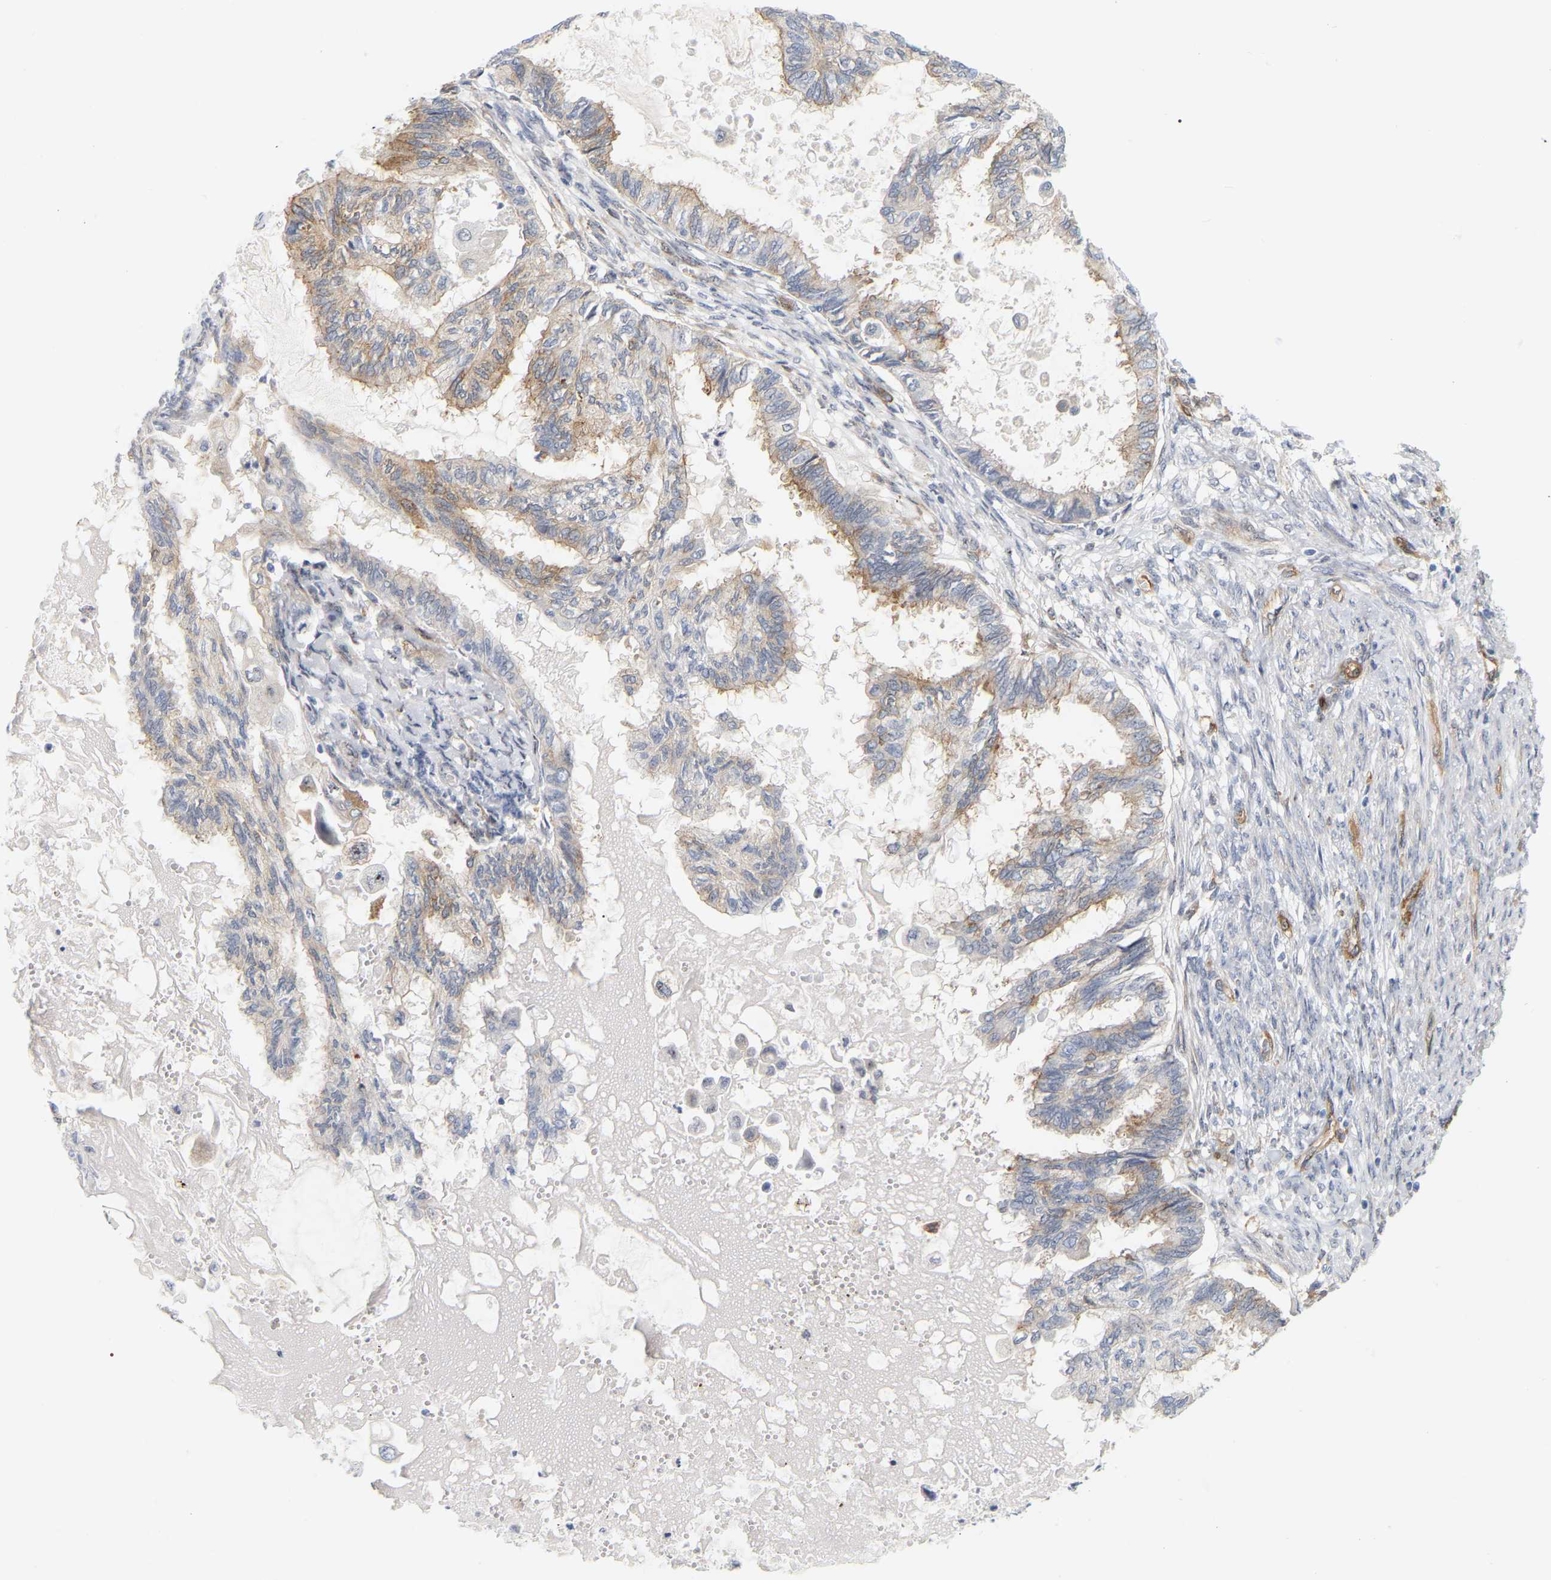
{"staining": {"intensity": "weak", "quantity": "25%-75%", "location": "cytoplasmic/membranous"}, "tissue": "cervical cancer", "cell_type": "Tumor cells", "image_type": "cancer", "snomed": [{"axis": "morphology", "description": "Normal tissue, NOS"}, {"axis": "morphology", "description": "Adenocarcinoma, NOS"}, {"axis": "topography", "description": "Cervix"}, {"axis": "topography", "description": "Endometrium"}], "caption": "Protein staining reveals weak cytoplasmic/membranous expression in about 25%-75% of tumor cells in adenocarcinoma (cervical).", "gene": "RAPH1", "patient": {"sex": "female", "age": 86}}